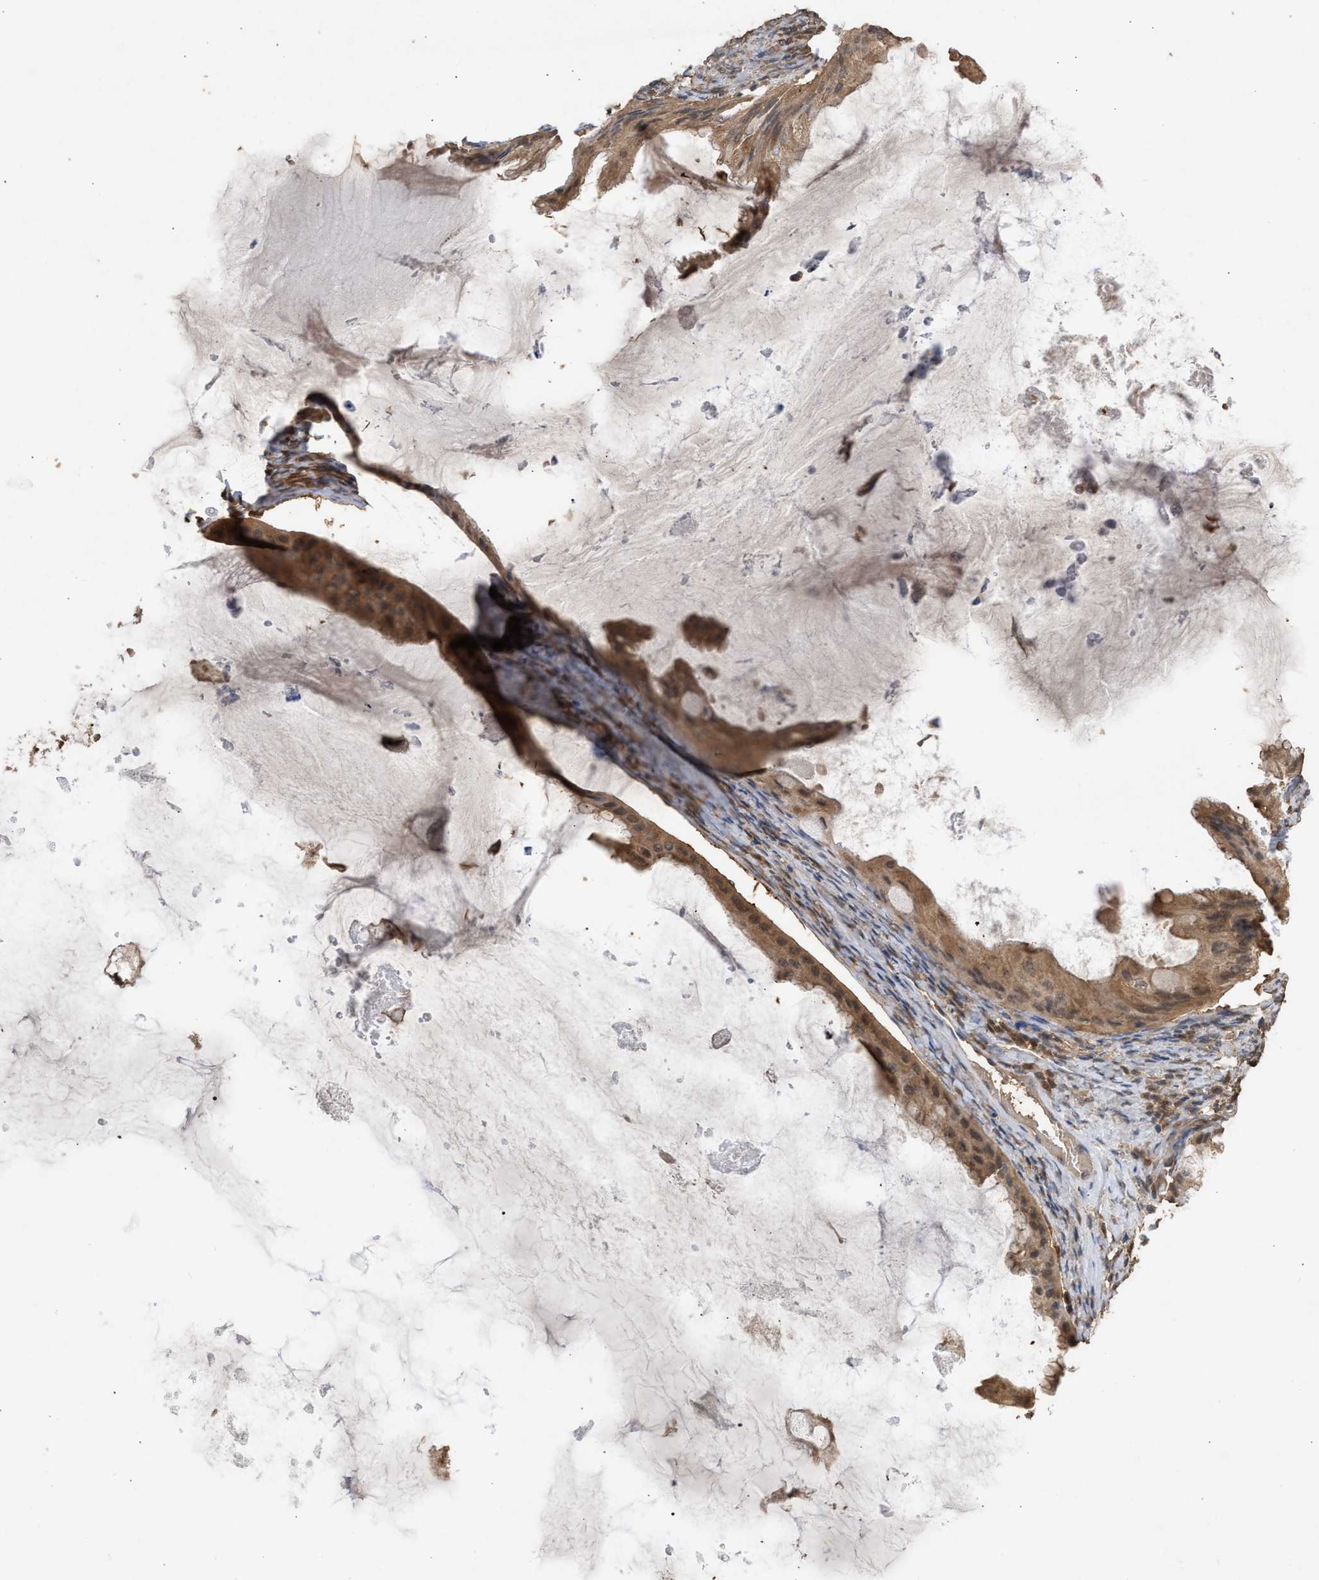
{"staining": {"intensity": "moderate", "quantity": ">75%", "location": "cytoplasmic/membranous,nuclear"}, "tissue": "ovarian cancer", "cell_type": "Tumor cells", "image_type": "cancer", "snomed": [{"axis": "morphology", "description": "Cystadenocarcinoma, mucinous, NOS"}, {"axis": "topography", "description": "Ovary"}], "caption": "Immunohistochemistry (IHC) micrograph of neoplastic tissue: human ovarian cancer (mucinous cystadenocarcinoma) stained using immunohistochemistry demonstrates medium levels of moderate protein expression localized specifically in the cytoplasmic/membranous and nuclear of tumor cells, appearing as a cytoplasmic/membranous and nuclear brown color.", "gene": "FITM1", "patient": {"sex": "female", "age": 61}}